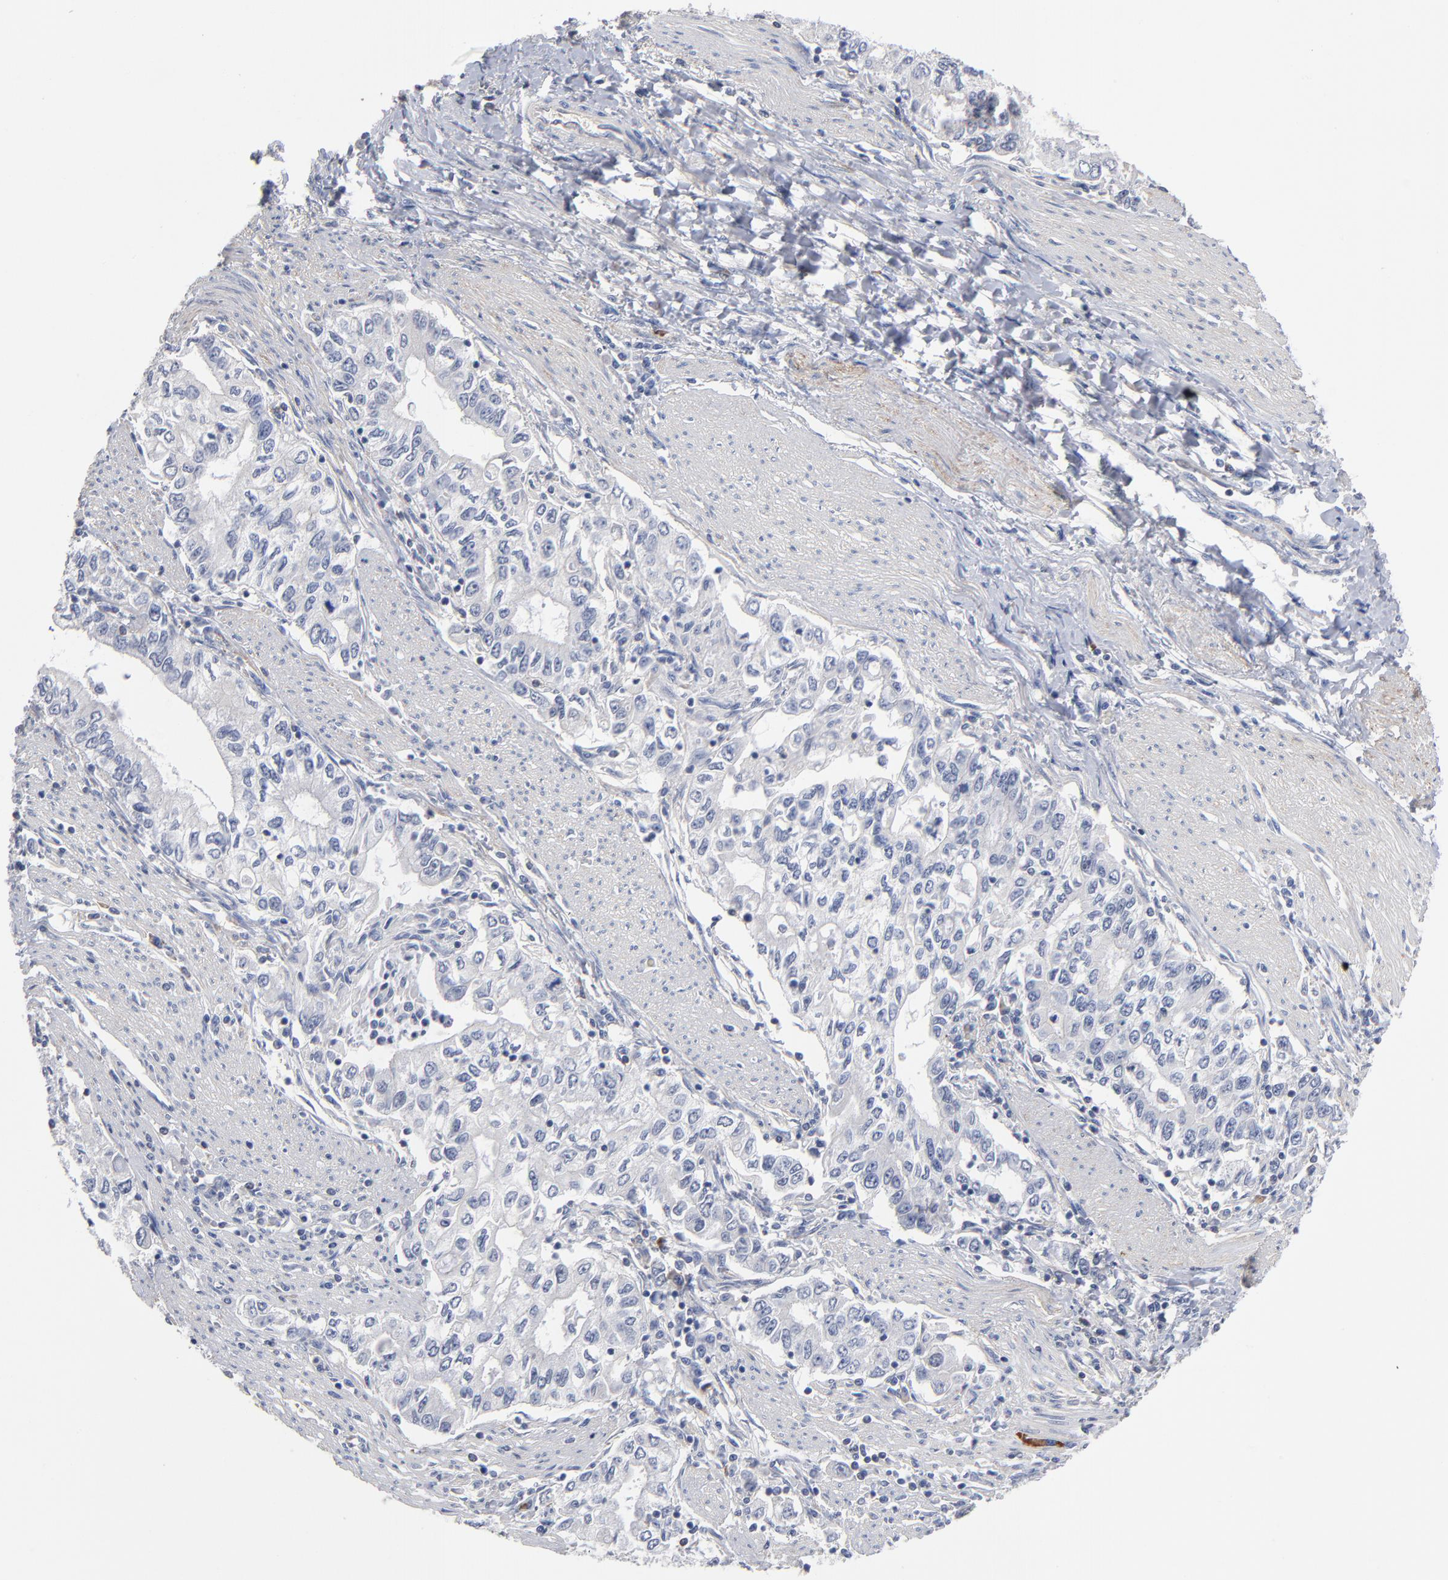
{"staining": {"intensity": "negative", "quantity": "none", "location": "none"}, "tissue": "stomach cancer", "cell_type": "Tumor cells", "image_type": "cancer", "snomed": [{"axis": "morphology", "description": "Adenocarcinoma, NOS"}, {"axis": "topography", "description": "Stomach, lower"}], "caption": "Tumor cells are negative for brown protein staining in stomach cancer (adenocarcinoma).", "gene": "PDLIM2", "patient": {"sex": "female", "age": 72}}